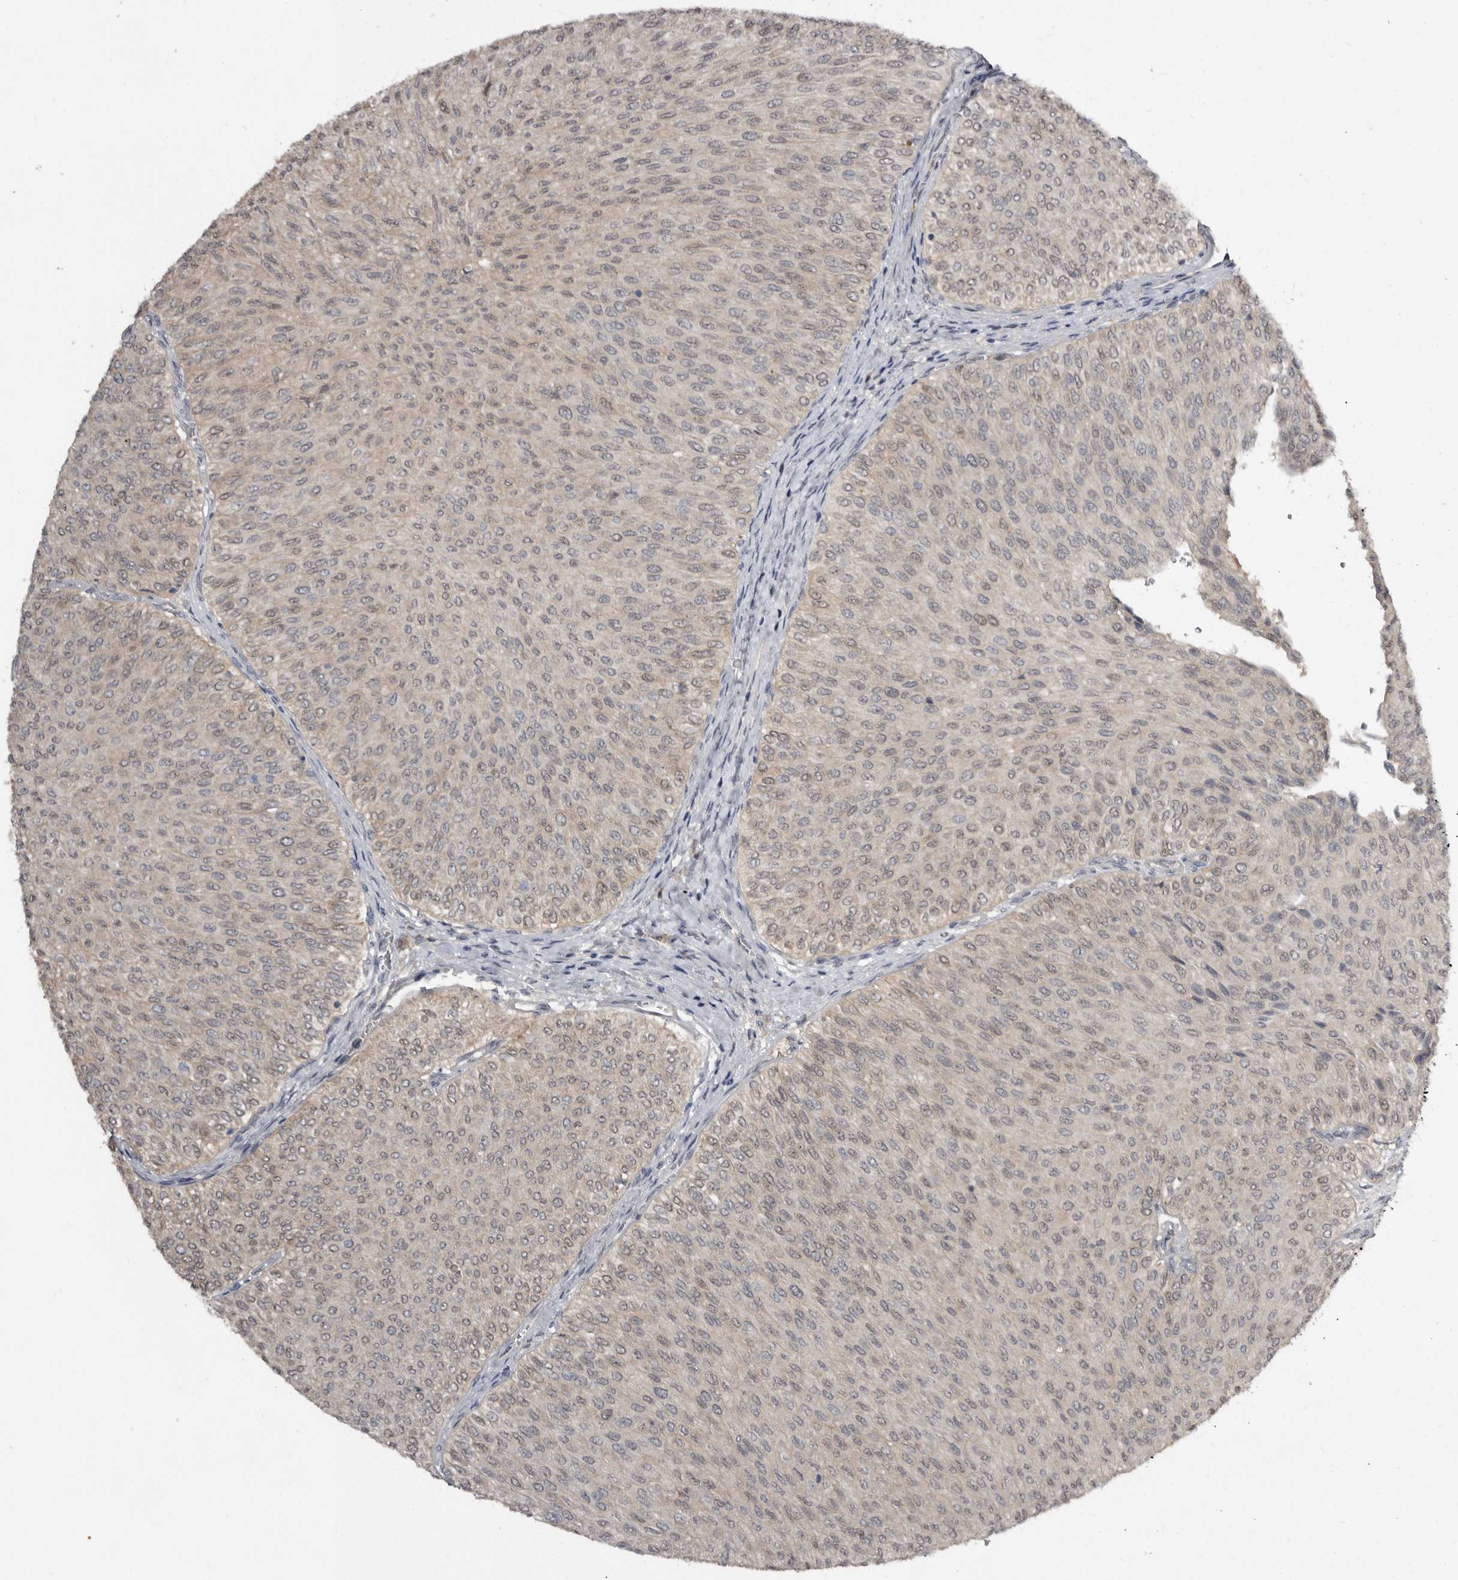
{"staining": {"intensity": "weak", "quantity": "25%-75%", "location": "nuclear"}, "tissue": "urothelial cancer", "cell_type": "Tumor cells", "image_type": "cancer", "snomed": [{"axis": "morphology", "description": "Urothelial carcinoma, Low grade"}, {"axis": "topography", "description": "Urinary bladder"}], "caption": "Urothelial cancer tissue shows weak nuclear positivity in approximately 25%-75% of tumor cells", "gene": "RBKS", "patient": {"sex": "male", "age": 78}}